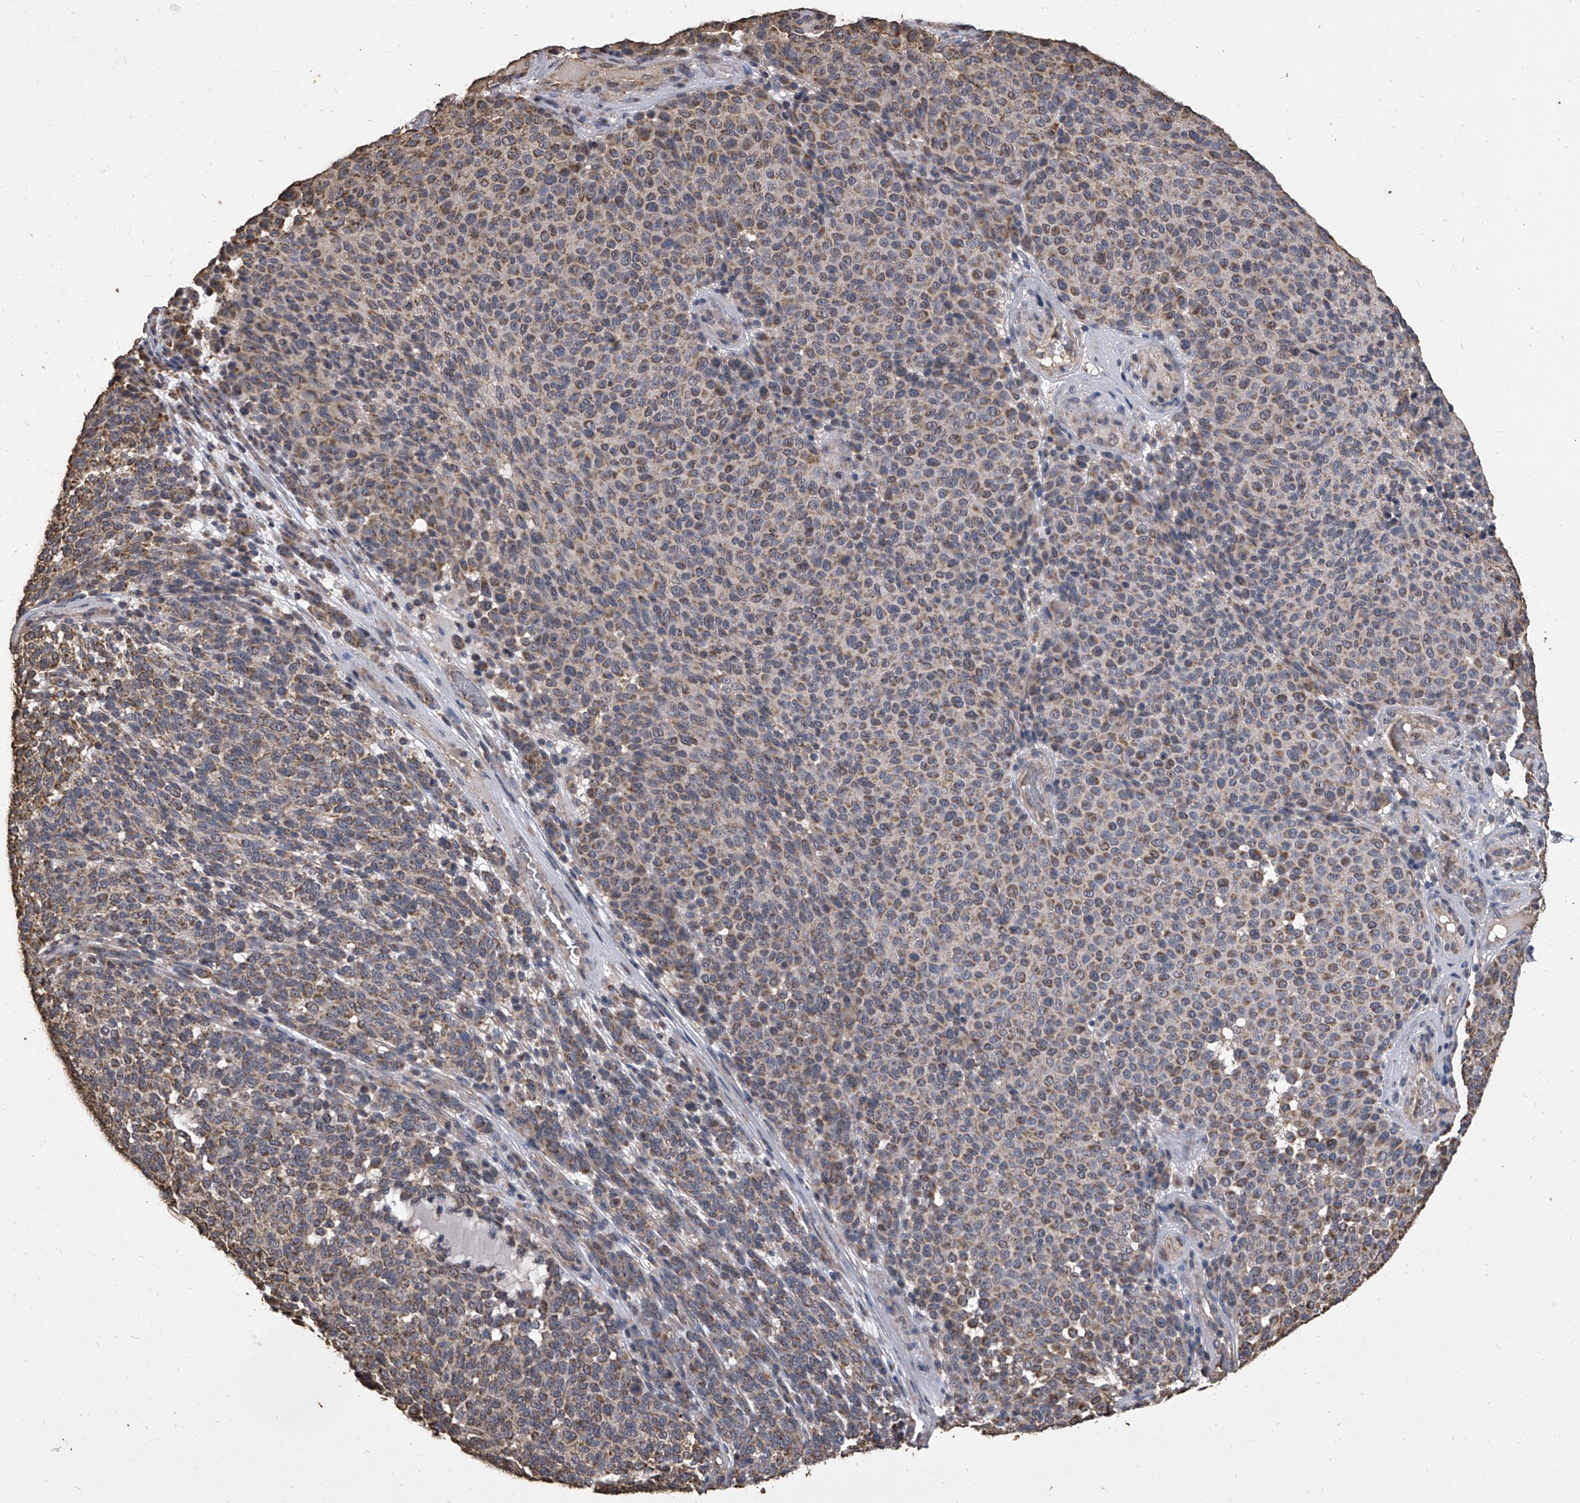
{"staining": {"intensity": "moderate", "quantity": ">75%", "location": "cytoplasmic/membranous"}, "tissue": "melanoma", "cell_type": "Tumor cells", "image_type": "cancer", "snomed": [{"axis": "morphology", "description": "Malignant melanoma, NOS"}, {"axis": "topography", "description": "Skin"}], "caption": "Moderate cytoplasmic/membranous staining for a protein is present in about >75% of tumor cells of malignant melanoma using immunohistochemistry (IHC).", "gene": "MRPL28", "patient": {"sex": "male", "age": 49}}